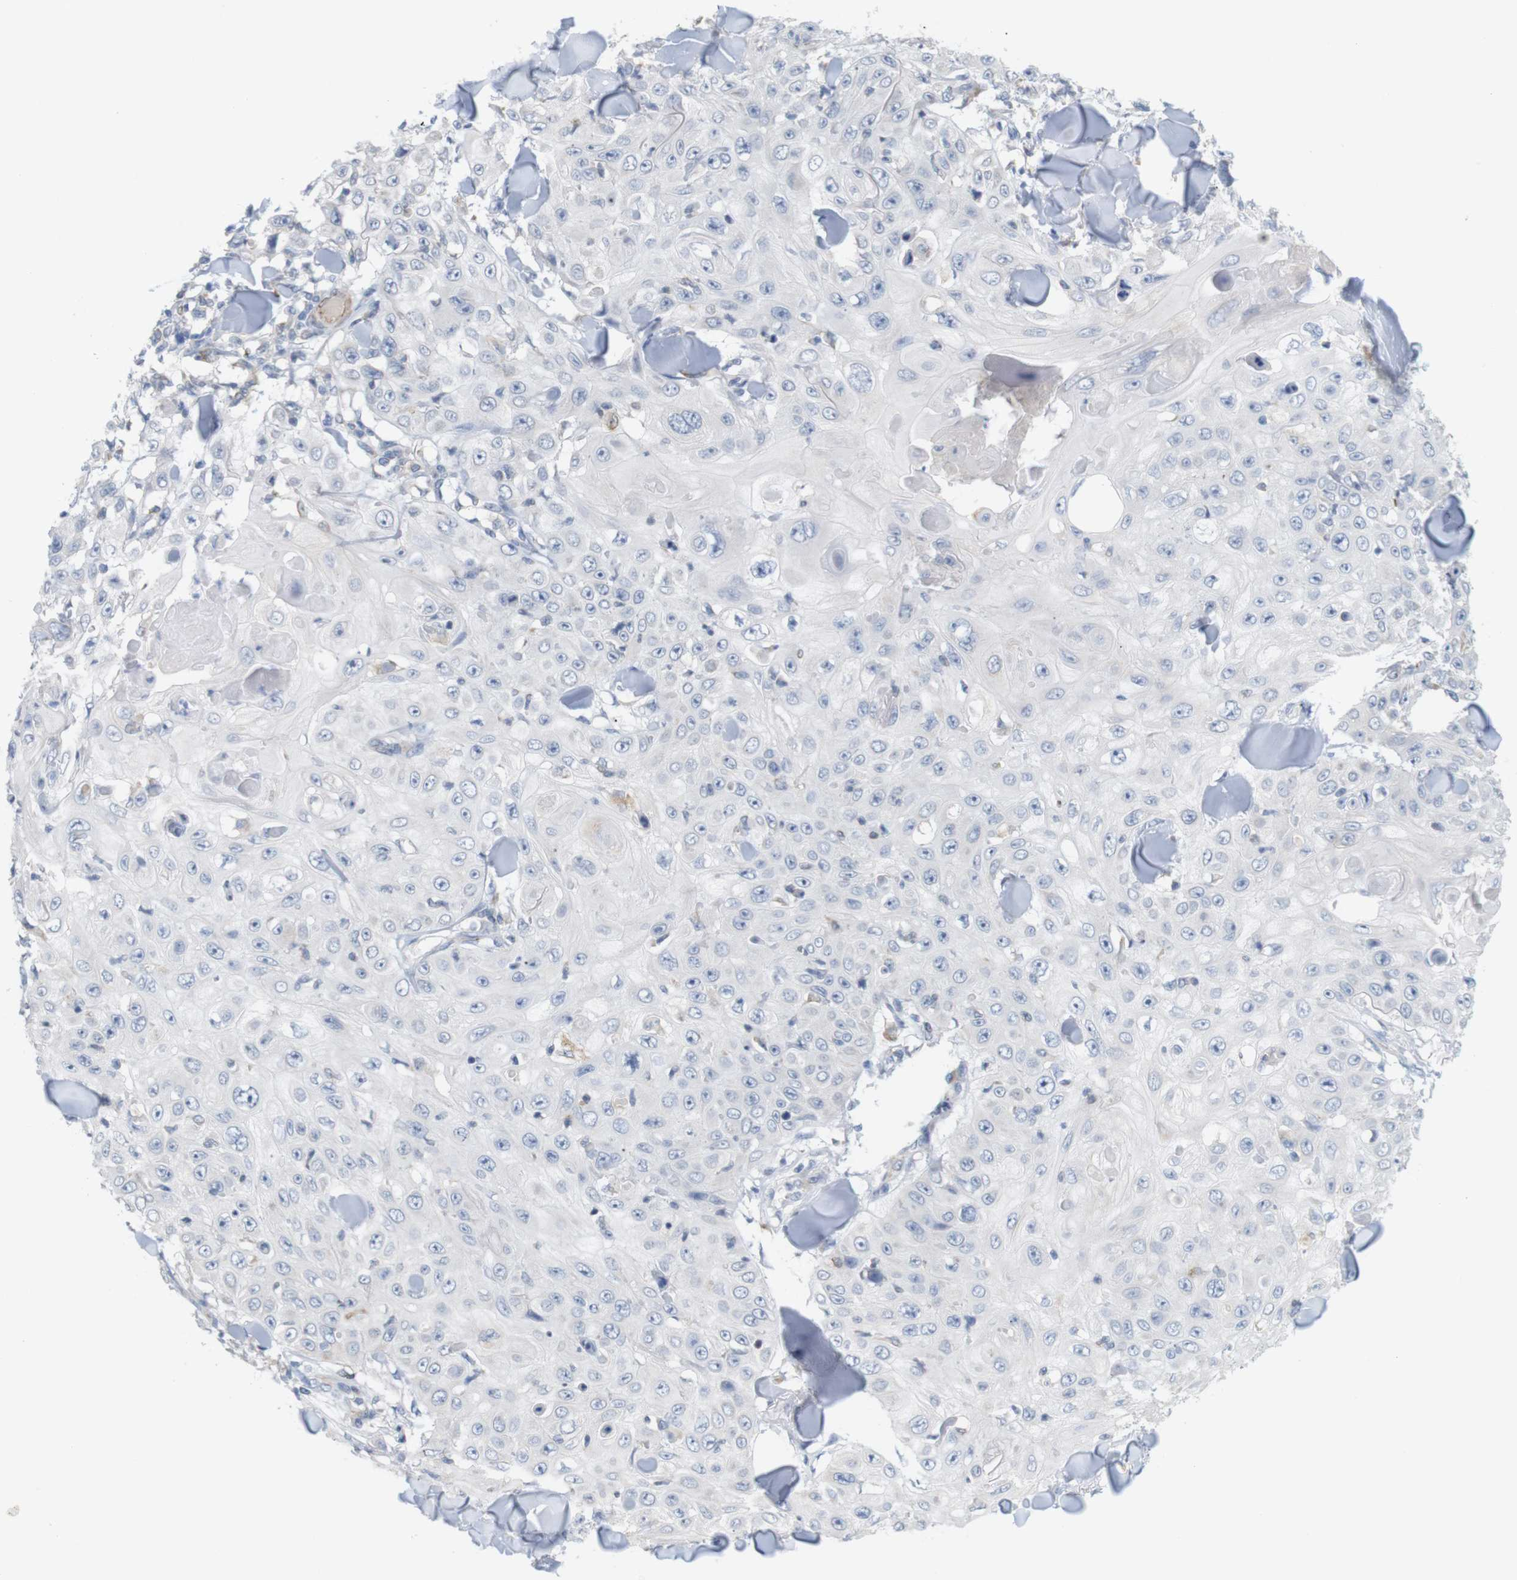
{"staining": {"intensity": "negative", "quantity": "none", "location": "none"}, "tissue": "skin cancer", "cell_type": "Tumor cells", "image_type": "cancer", "snomed": [{"axis": "morphology", "description": "Squamous cell carcinoma, NOS"}, {"axis": "topography", "description": "Skin"}], "caption": "Skin cancer was stained to show a protein in brown. There is no significant expression in tumor cells. (DAB (3,3'-diaminobenzidine) immunohistochemistry, high magnification).", "gene": "ITPR1", "patient": {"sex": "male", "age": 86}}